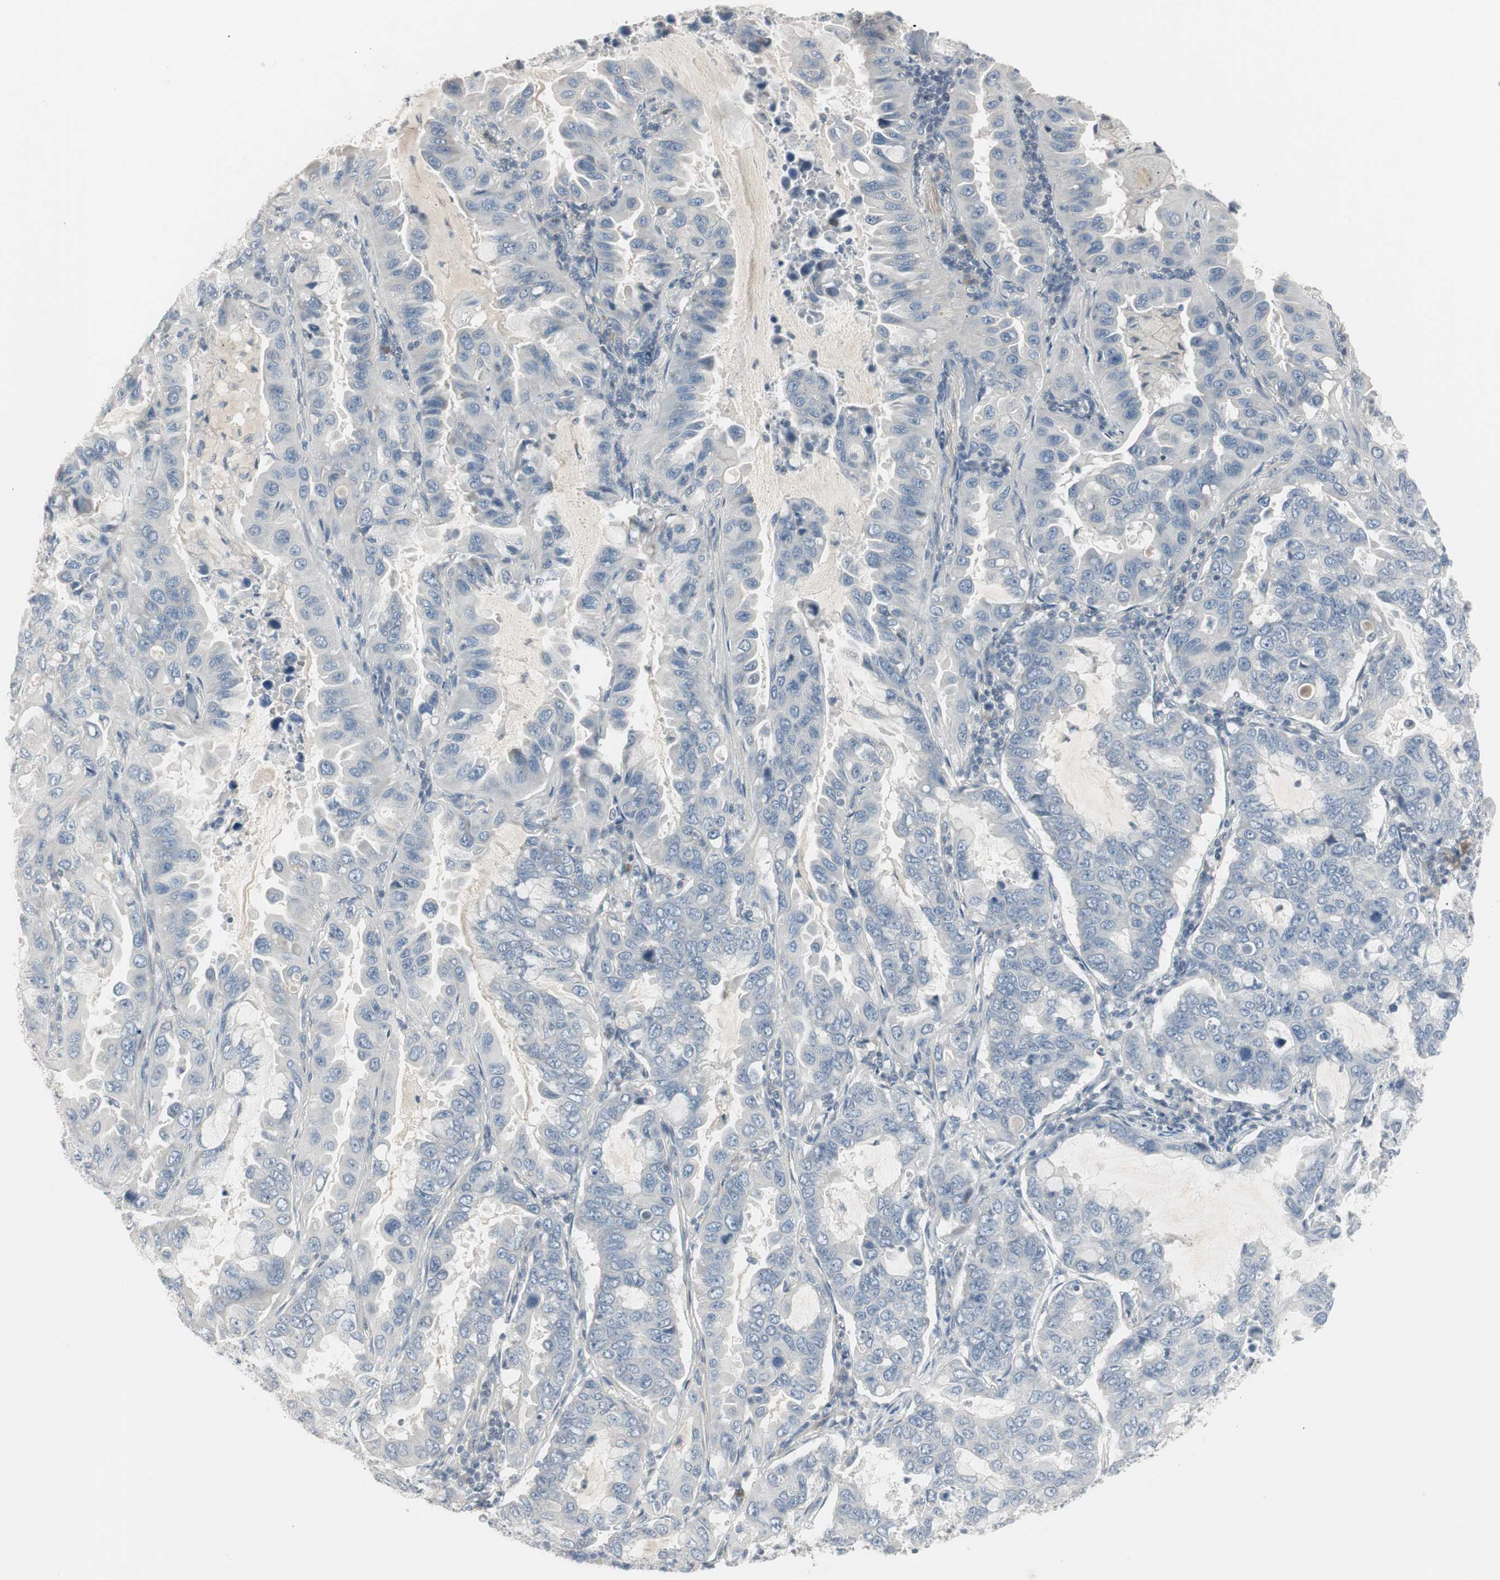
{"staining": {"intensity": "negative", "quantity": "none", "location": "none"}, "tissue": "lung cancer", "cell_type": "Tumor cells", "image_type": "cancer", "snomed": [{"axis": "morphology", "description": "Adenocarcinoma, NOS"}, {"axis": "topography", "description": "Lung"}], "caption": "A high-resolution image shows IHC staining of lung adenocarcinoma, which displays no significant expression in tumor cells.", "gene": "DMPK", "patient": {"sex": "male", "age": 64}}